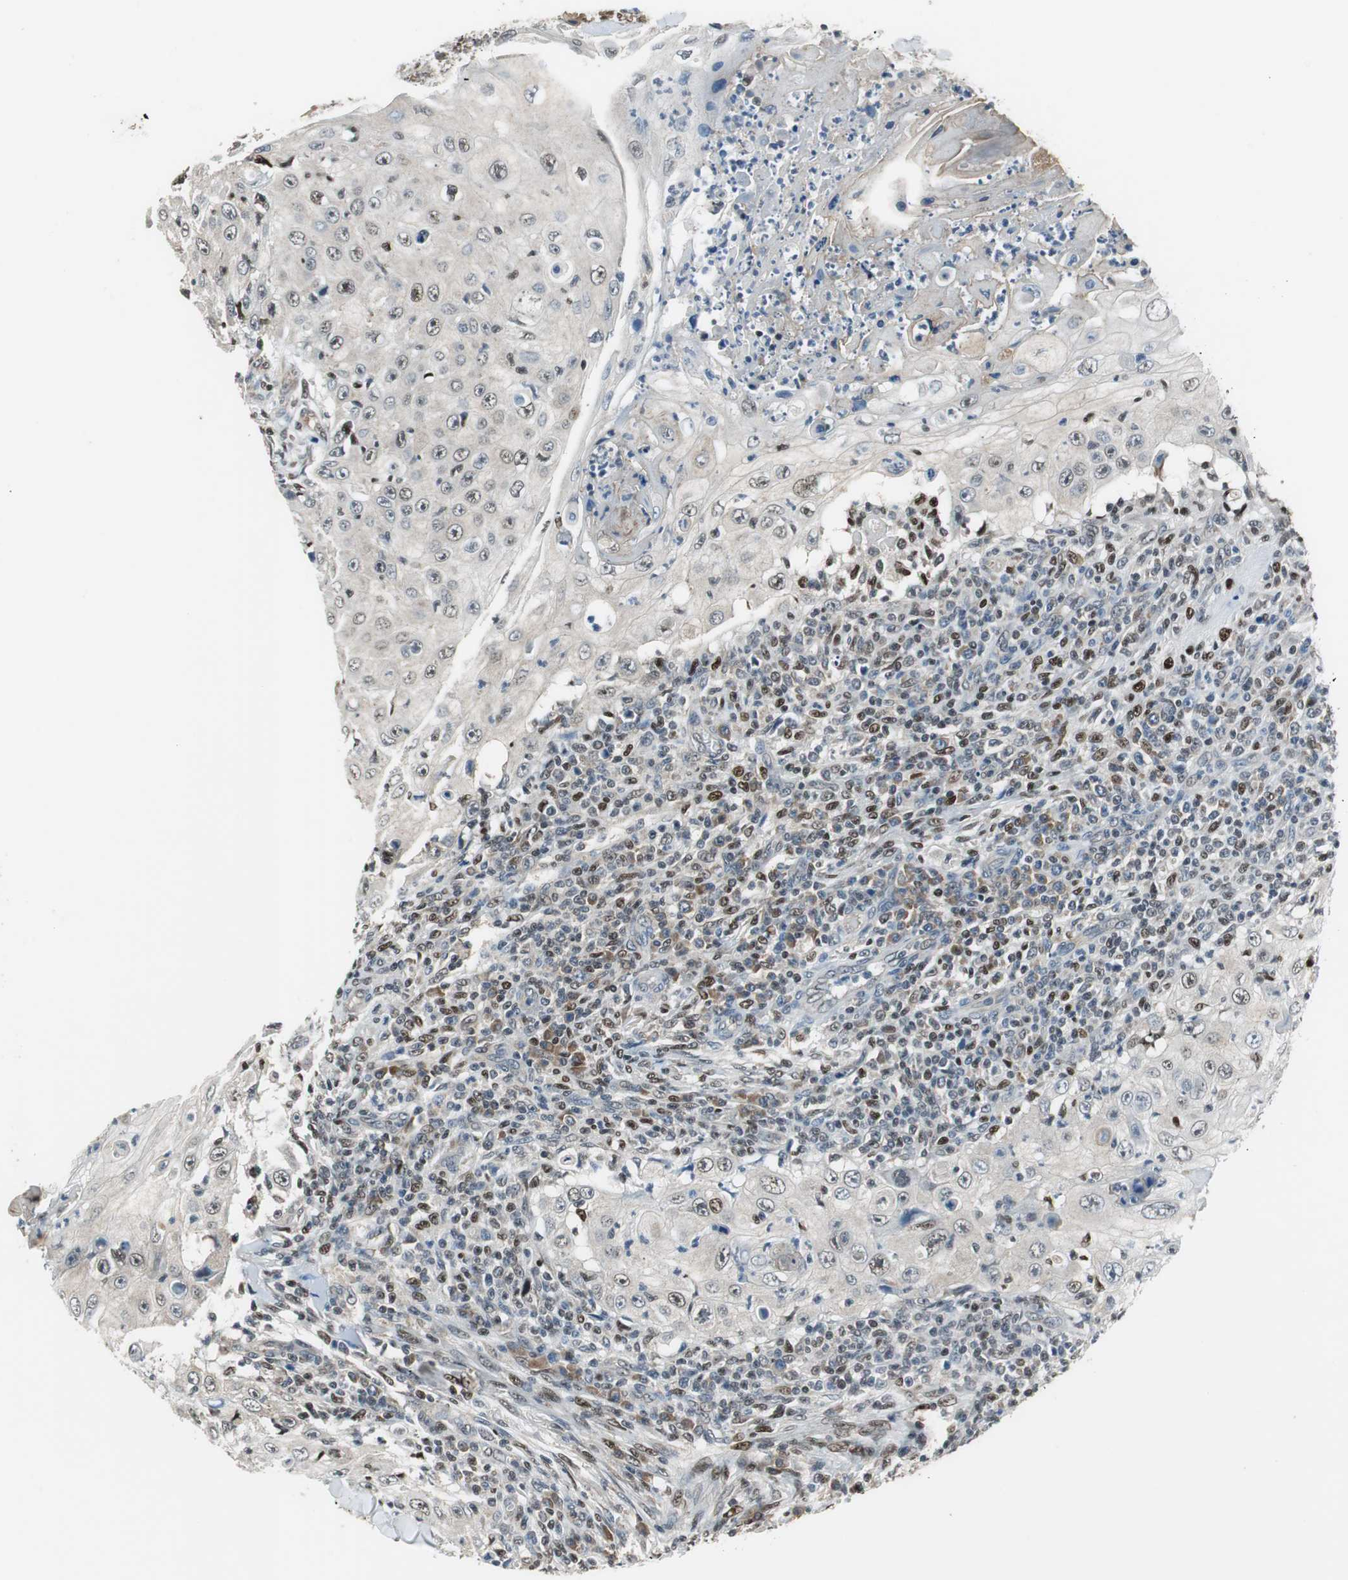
{"staining": {"intensity": "weak", "quantity": "<25%", "location": "cytoplasmic/membranous"}, "tissue": "skin cancer", "cell_type": "Tumor cells", "image_type": "cancer", "snomed": [{"axis": "morphology", "description": "Squamous cell carcinoma, NOS"}, {"axis": "topography", "description": "Skin"}], "caption": "This histopathology image is of skin cancer (squamous cell carcinoma) stained with immunohistochemistry to label a protein in brown with the nuclei are counter-stained blue. There is no expression in tumor cells.", "gene": "MAFB", "patient": {"sex": "male", "age": 86}}